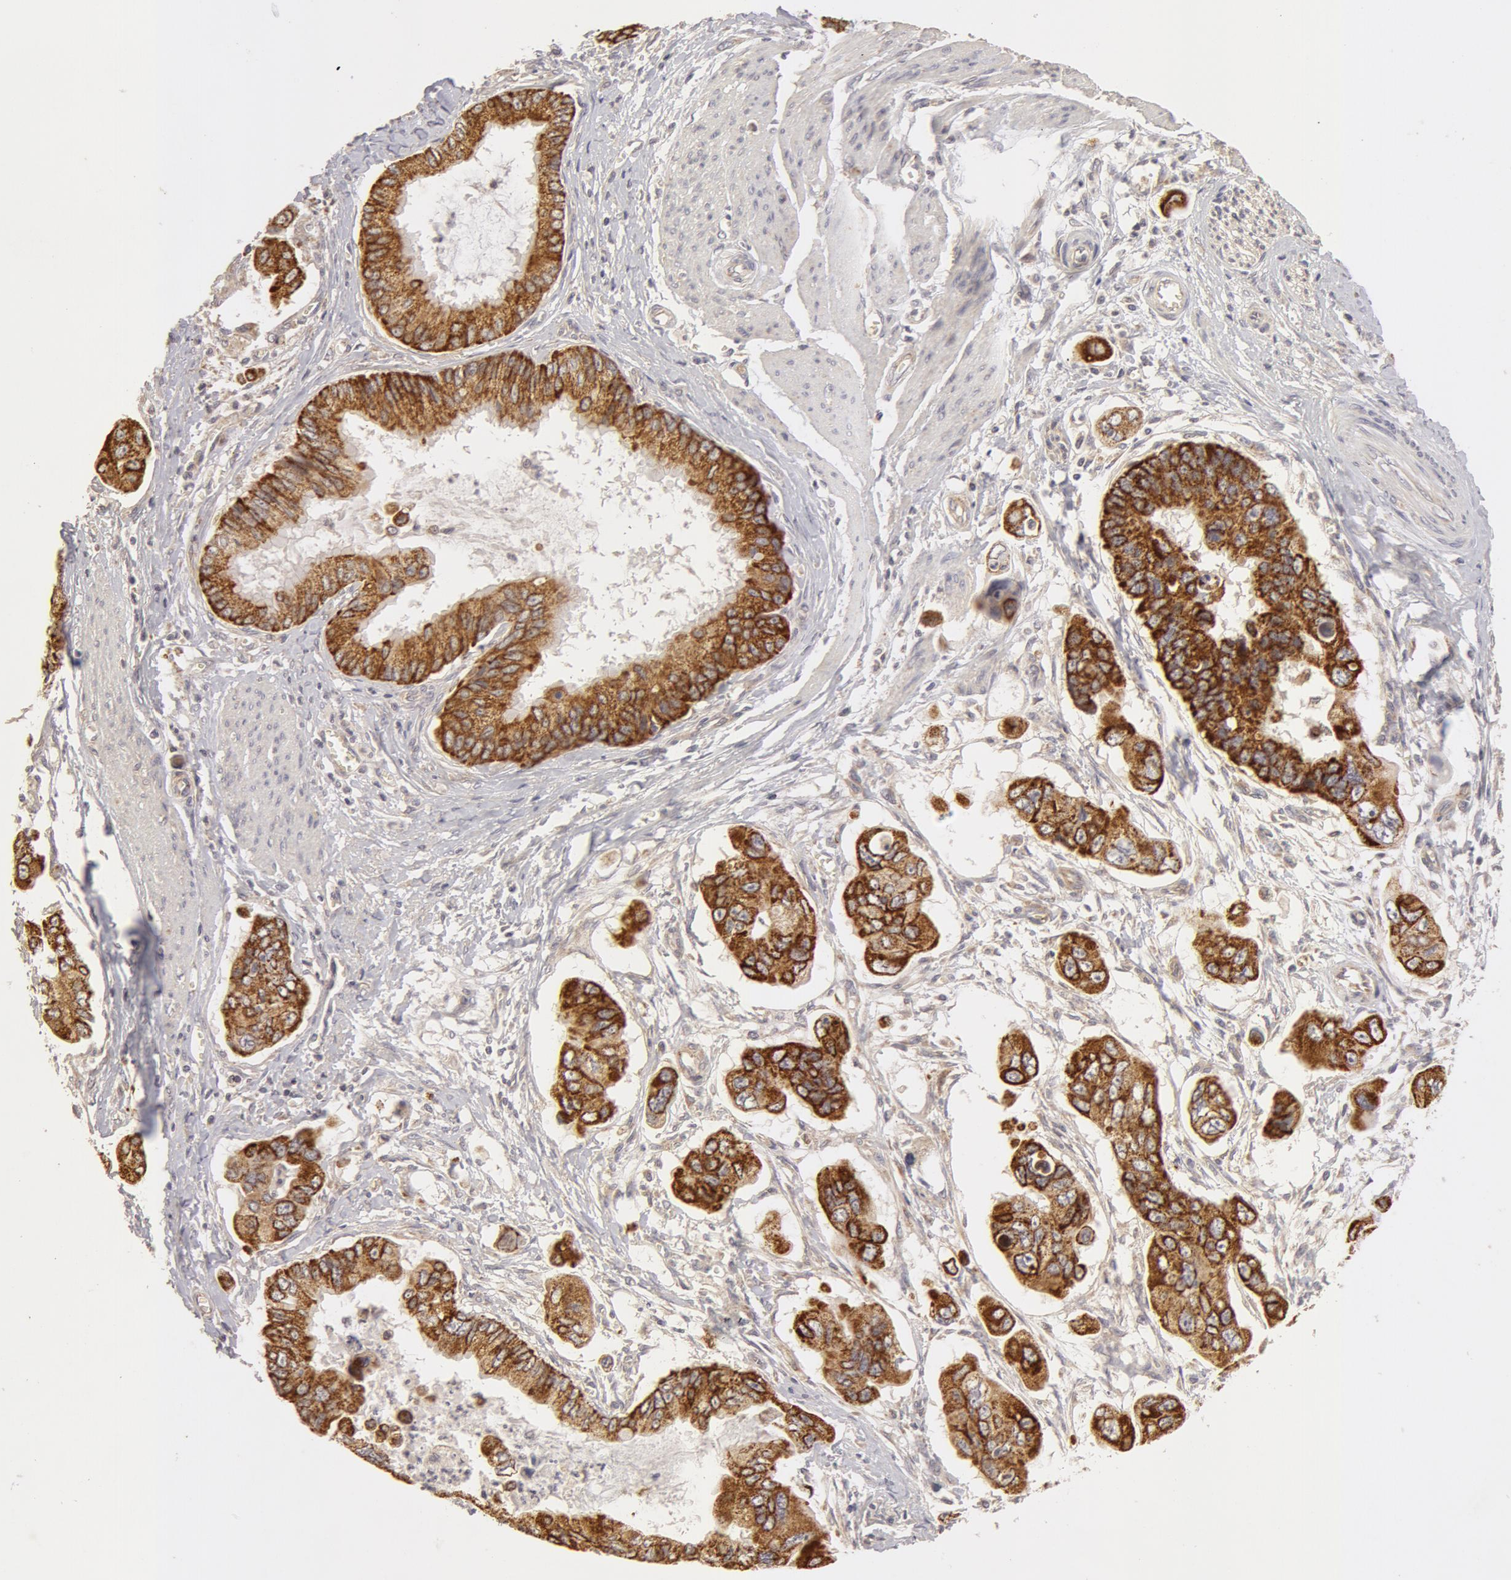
{"staining": {"intensity": "moderate", "quantity": "25%-75%", "location": "cytoplasmic/membranous"}, "tissue": "stomach cancer", "cell_type": "Tumor cells", "image_type": "cancer", "snomed": [{"axis": "morphology", "description": "Adenocarcinoma, NOS"}, {"axis": "topography", "description": "Stomach, upper"}], "caption": "Immunohistochemical staining of human stomach adenocarcinoma demonstrates moderate cytoplasmic/membranous protein expression in about 25%-75% of tumor cells.", "gene": "ADPRH", "patient": {"sex": "male", "age": 80}}